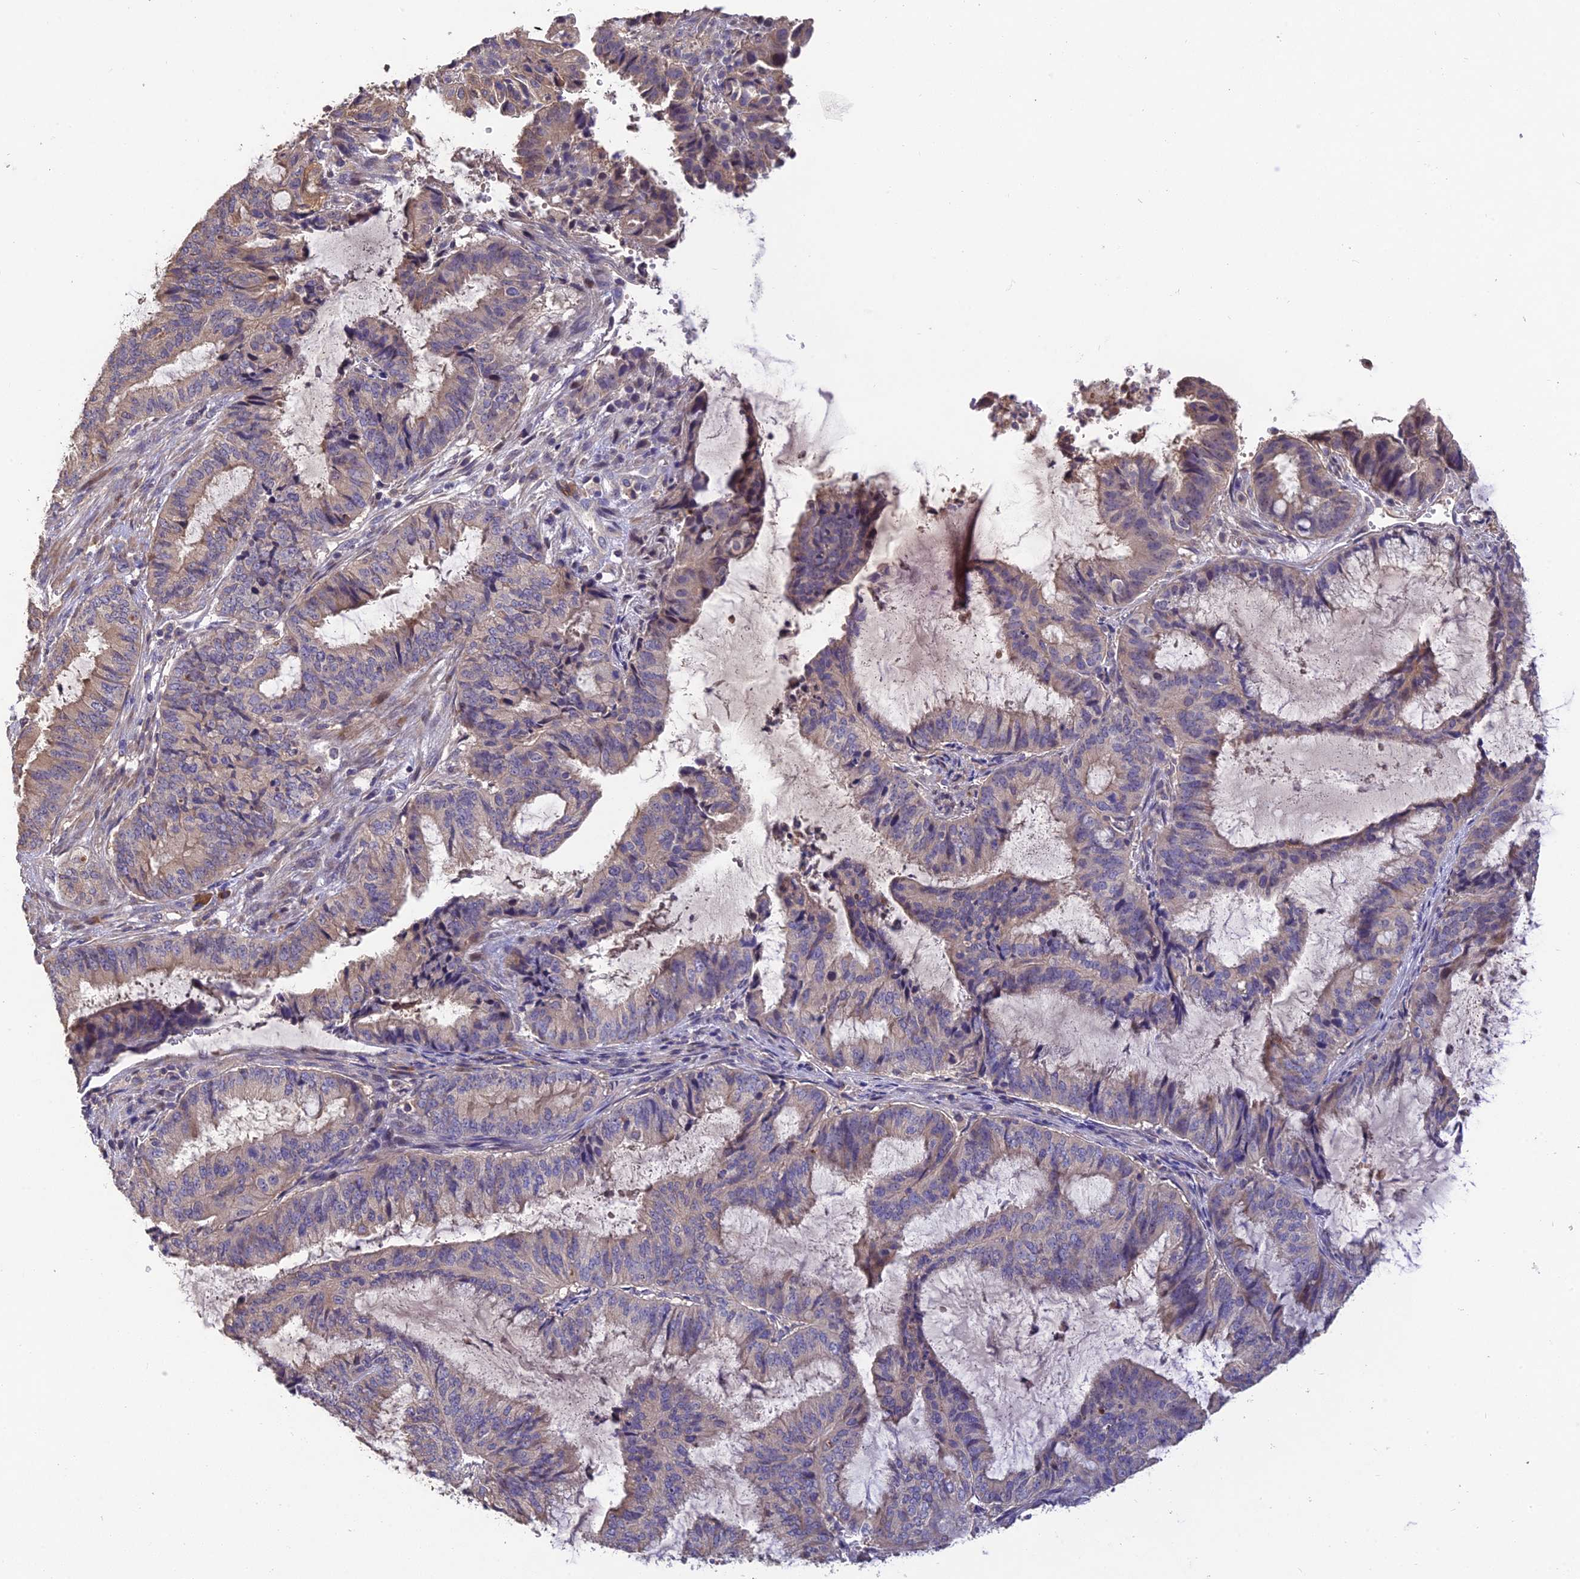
{"staining": {"intensity": "weak", "quantity": "<25%", "location": "cytoplasmic/membranous"}, "tissue": "endometrial cancer", "cell_type": "Tumor cells", "image_type": "cancer", "snomed": [{"axis": "morphology", "description": "Adenocarcinoma, NOS"}, {"axis": "topography", "description": "Endometrium"}], "caption": "DAB (3,3'-diaminobenzidine) immunohistochemical staining of adenocarcinoma (endometrial) reveals no significant staining in tumor cells.", "gene": "DENND5B", "patient": {"sex": "female", "age": 51}}